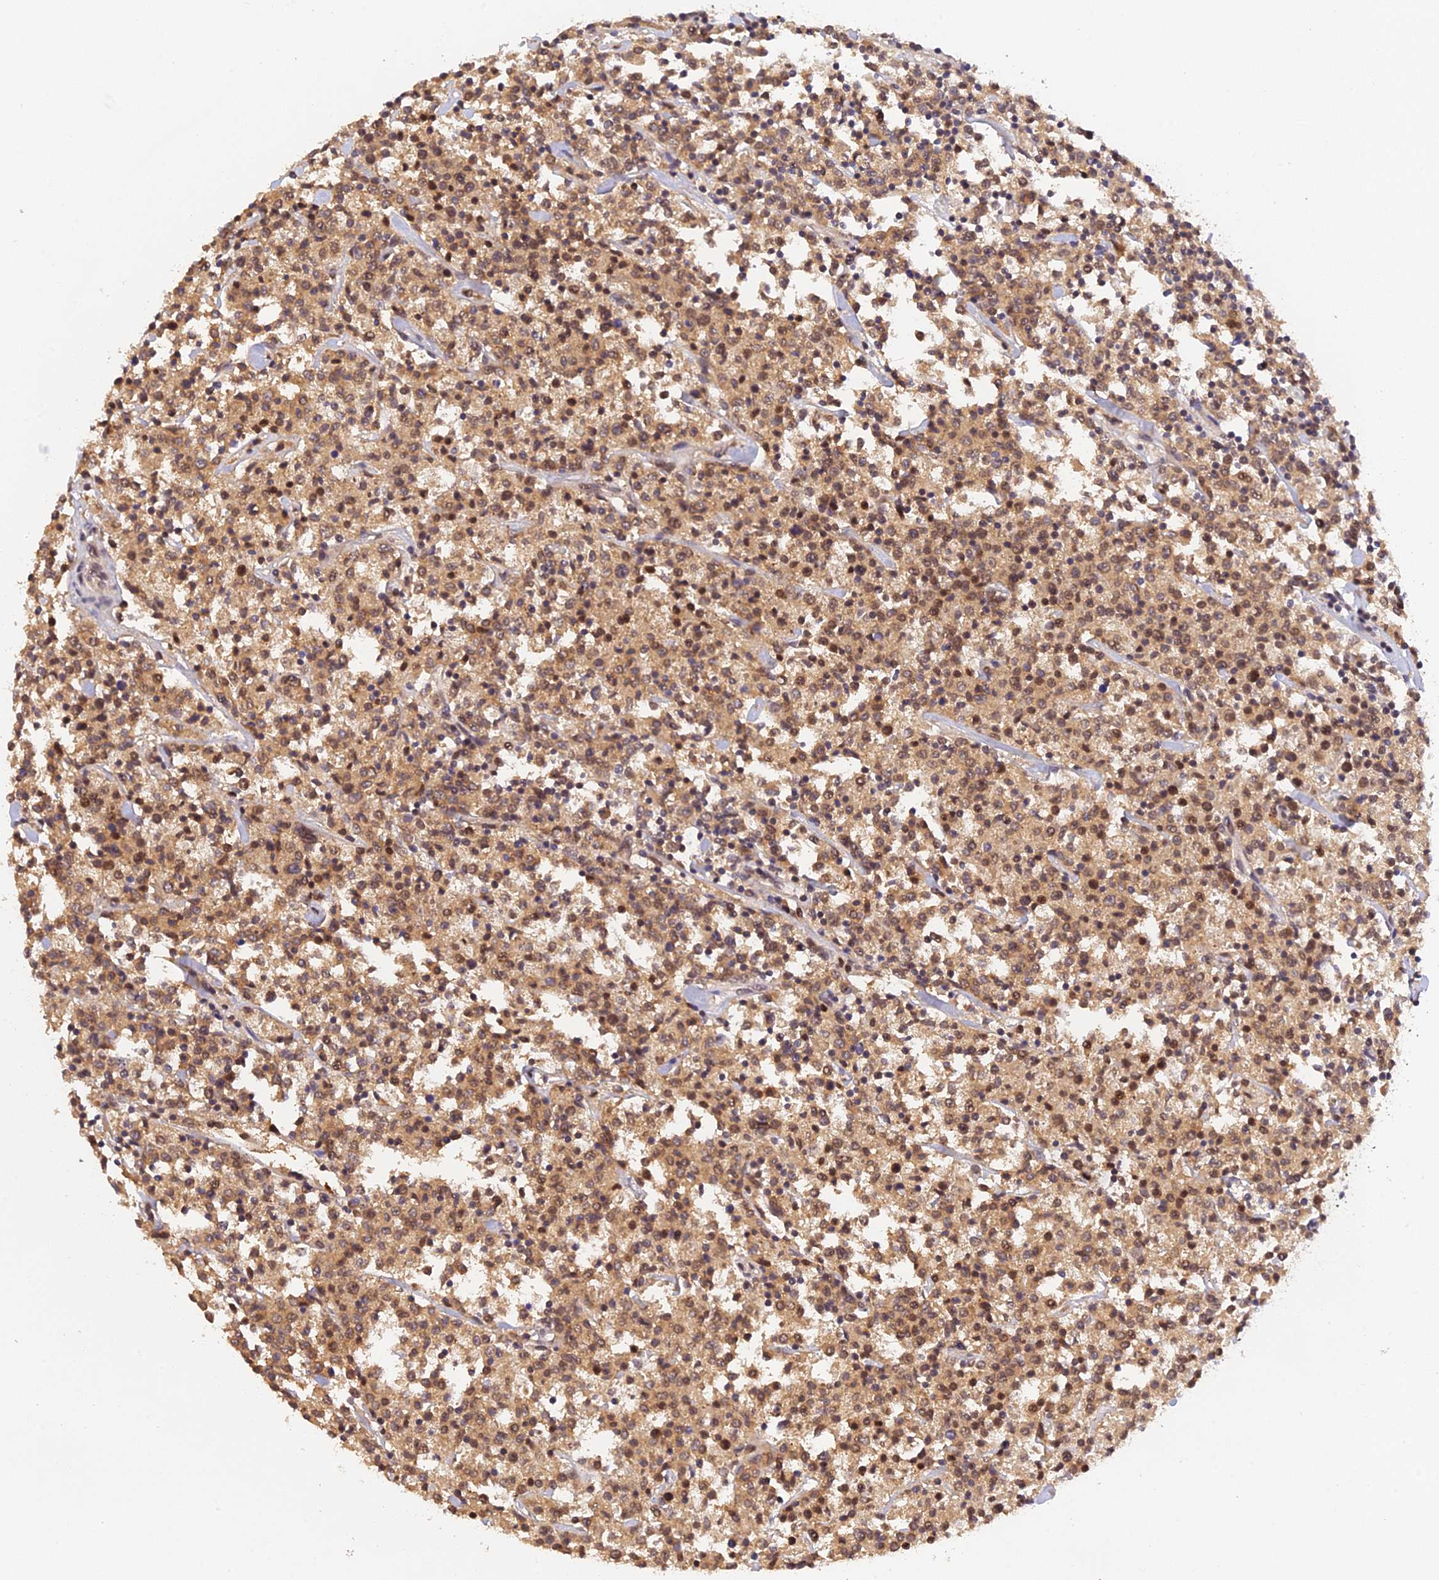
{"staining": {"intensity": "moderate", "quantity": ">75%", "location": "cytoplasmic/membranous"}, "tissue": "lymphoma", "cell_type": "Tumor cells", "image_type": "cancer", "snomed": [{"axis": "morphology", "description": "Malignant lymphoma, non-Hodgkin's type, Low grade"}, {"axis": "topography", "description": "Small intestine"}], "caption": "Protein staining shows moderate cytoplasmic/membranous staining in approximately >75% of tumor cells in malignant lymphoma, non-Hodgkin's type (low-grade). The protein of interest is stained brown, and the nuclei are stained in blue (DAB (3,3'-diaminobenzidine) IHC with brightfield microscopy, high magnification).", "gene": "ZNF436", "patient": {"sex": "female", "age": 59}}